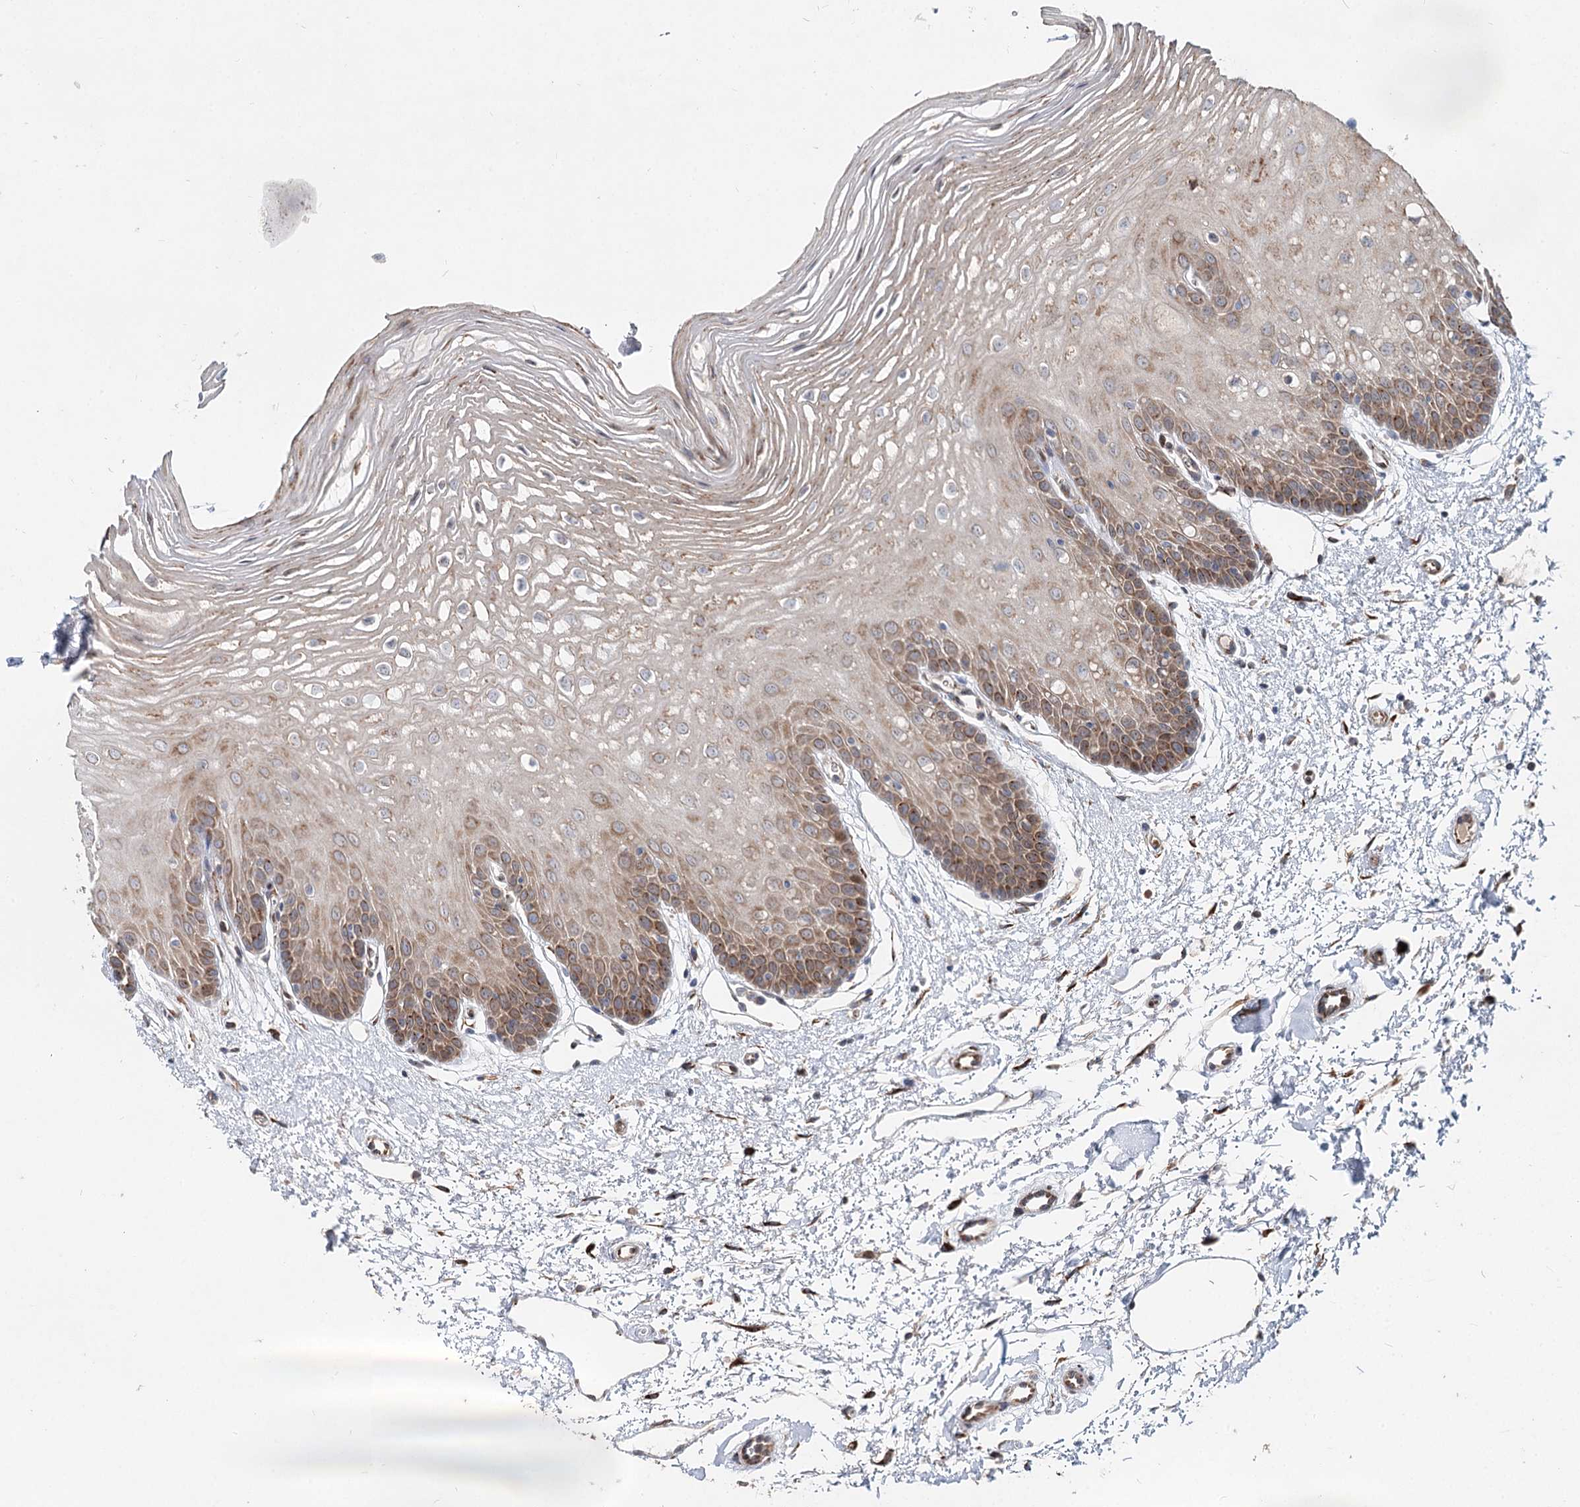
{"staining": {"intensity": "moderate", "quantity": "25%-75%", "location": "cytoplasmic/membranous"}, "tissue": "oral mucosa", "cell_type": "Squamous epithelial cells", "image_type": "normal", "snomed": [{"axis": "morphology", "description": "Normal tissue, NOS"}, {"axis": "topography", "description": "Oral tissue"}, {"axis": "topography", "description": "Tounge, NOS"}], "caption": "The histopathology image reveals immunohistochemical staining of unremarkable oral mucosa. There is moderate cytoplasmic/membranous staining is appreciated in approximately 25%-75% of squamous epithelial cells. Using DAB (3,3'-diaminobenzidine) (brown) and hematoxylin (blue) stains, captured at high magnification using brightfield microscopy.", "gene": "SPART", "patient": {"sex": "female", "age": 73}}